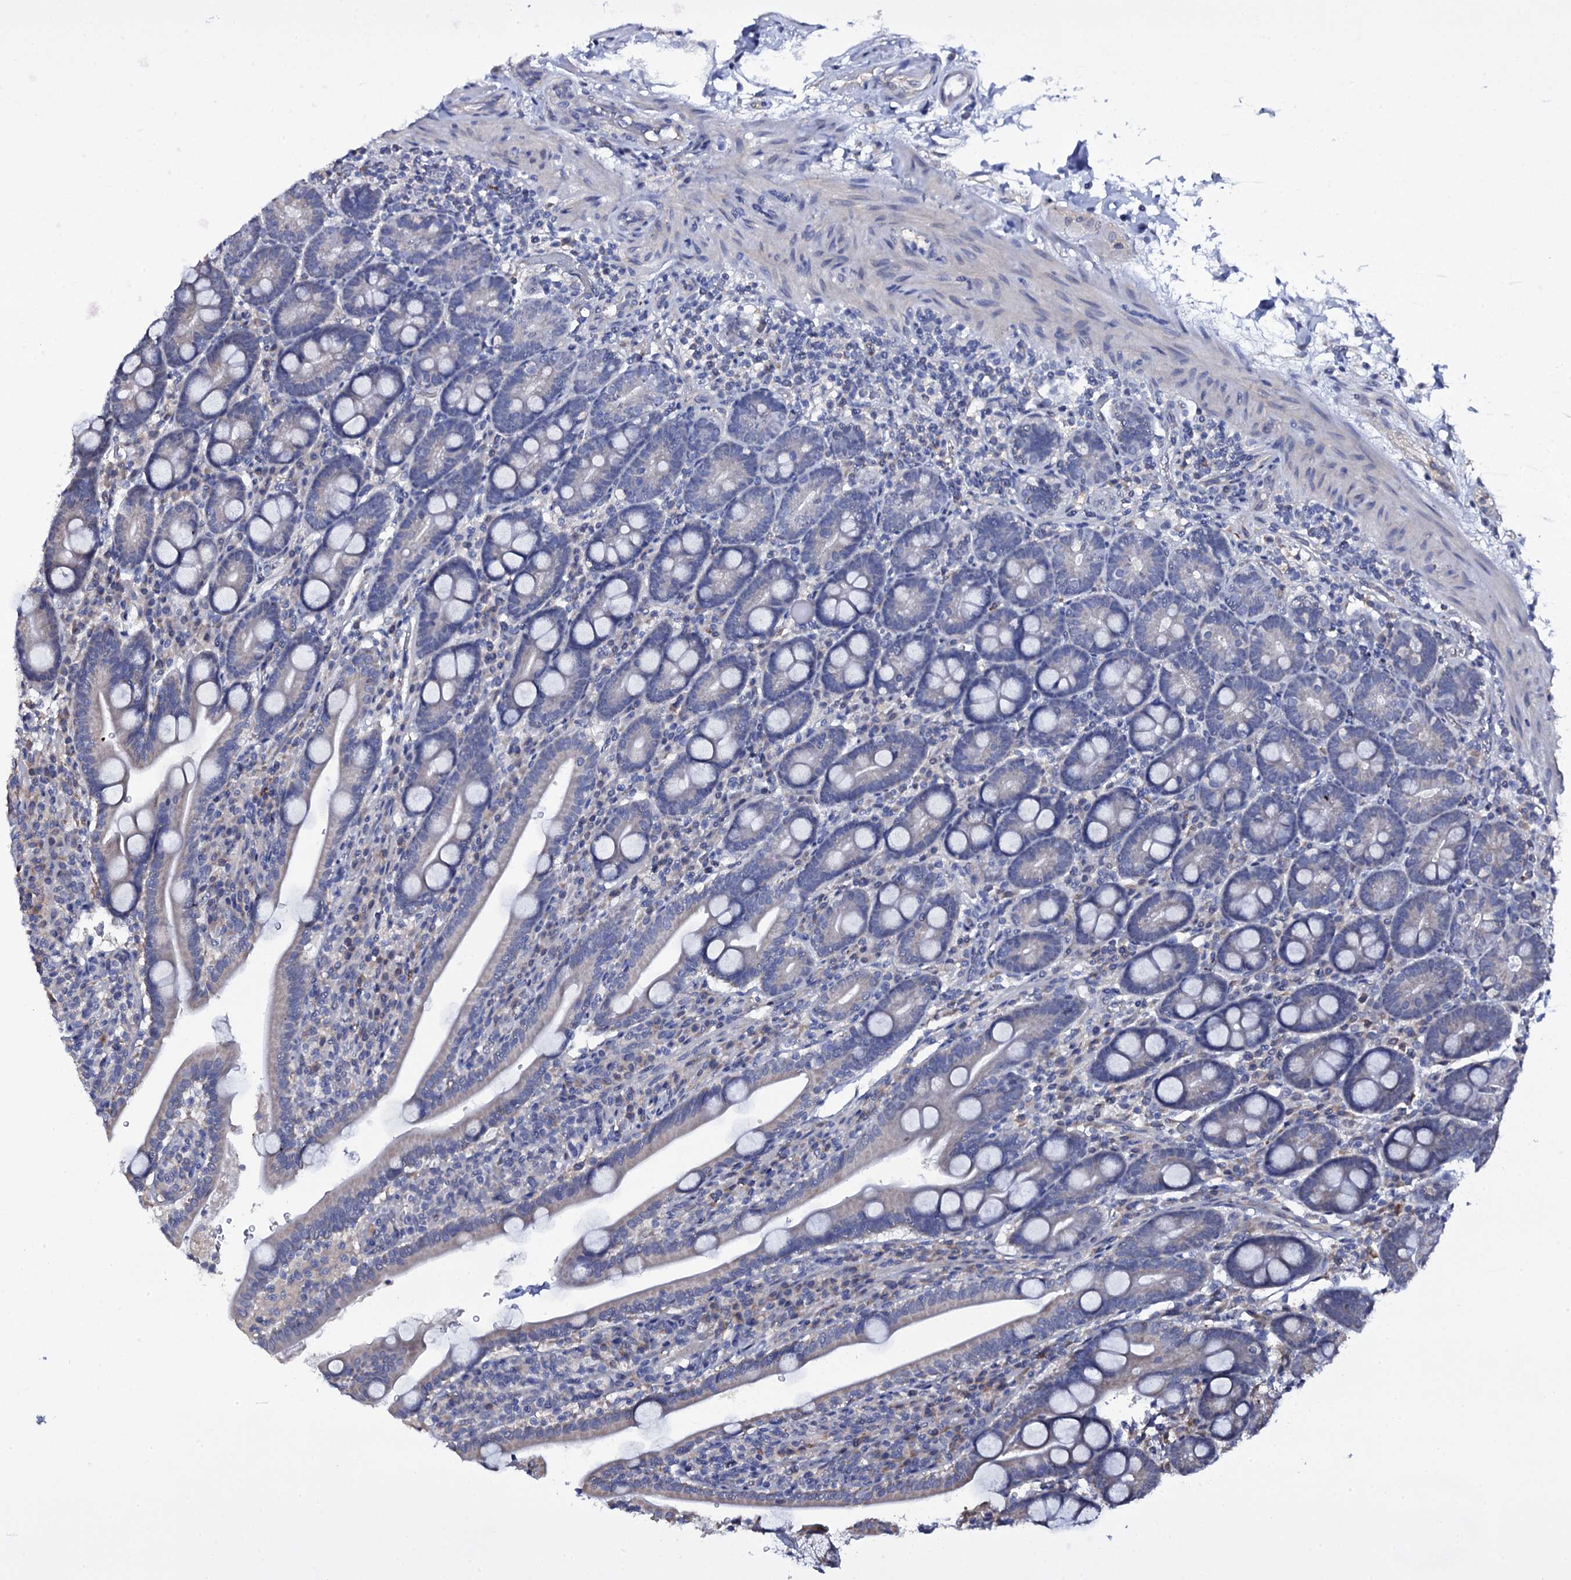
{"staining": {"intensity": "weak", "quantity": "<25%", "location": "cytoplasmic/membranous"}, "tissue": "duodenum", "cell_type": "Glandular cells", "image_type": "normal", "snomed": [{"axis": "morphology", "description": "Normal tissue, NOS"}, {"axis": "topography", "description": "Duodenum"}], "caption": "Glandular cells are negative for brown protein staining in benign duodenum. Brightfield microscopy of IHC stained with DAB (3,3'-diaminobenzidine) (brown) and hematoxylin (blue), captured at high magnification.", "gene": "GAREM1", "patient": {"sex": "male", "age": 35}}